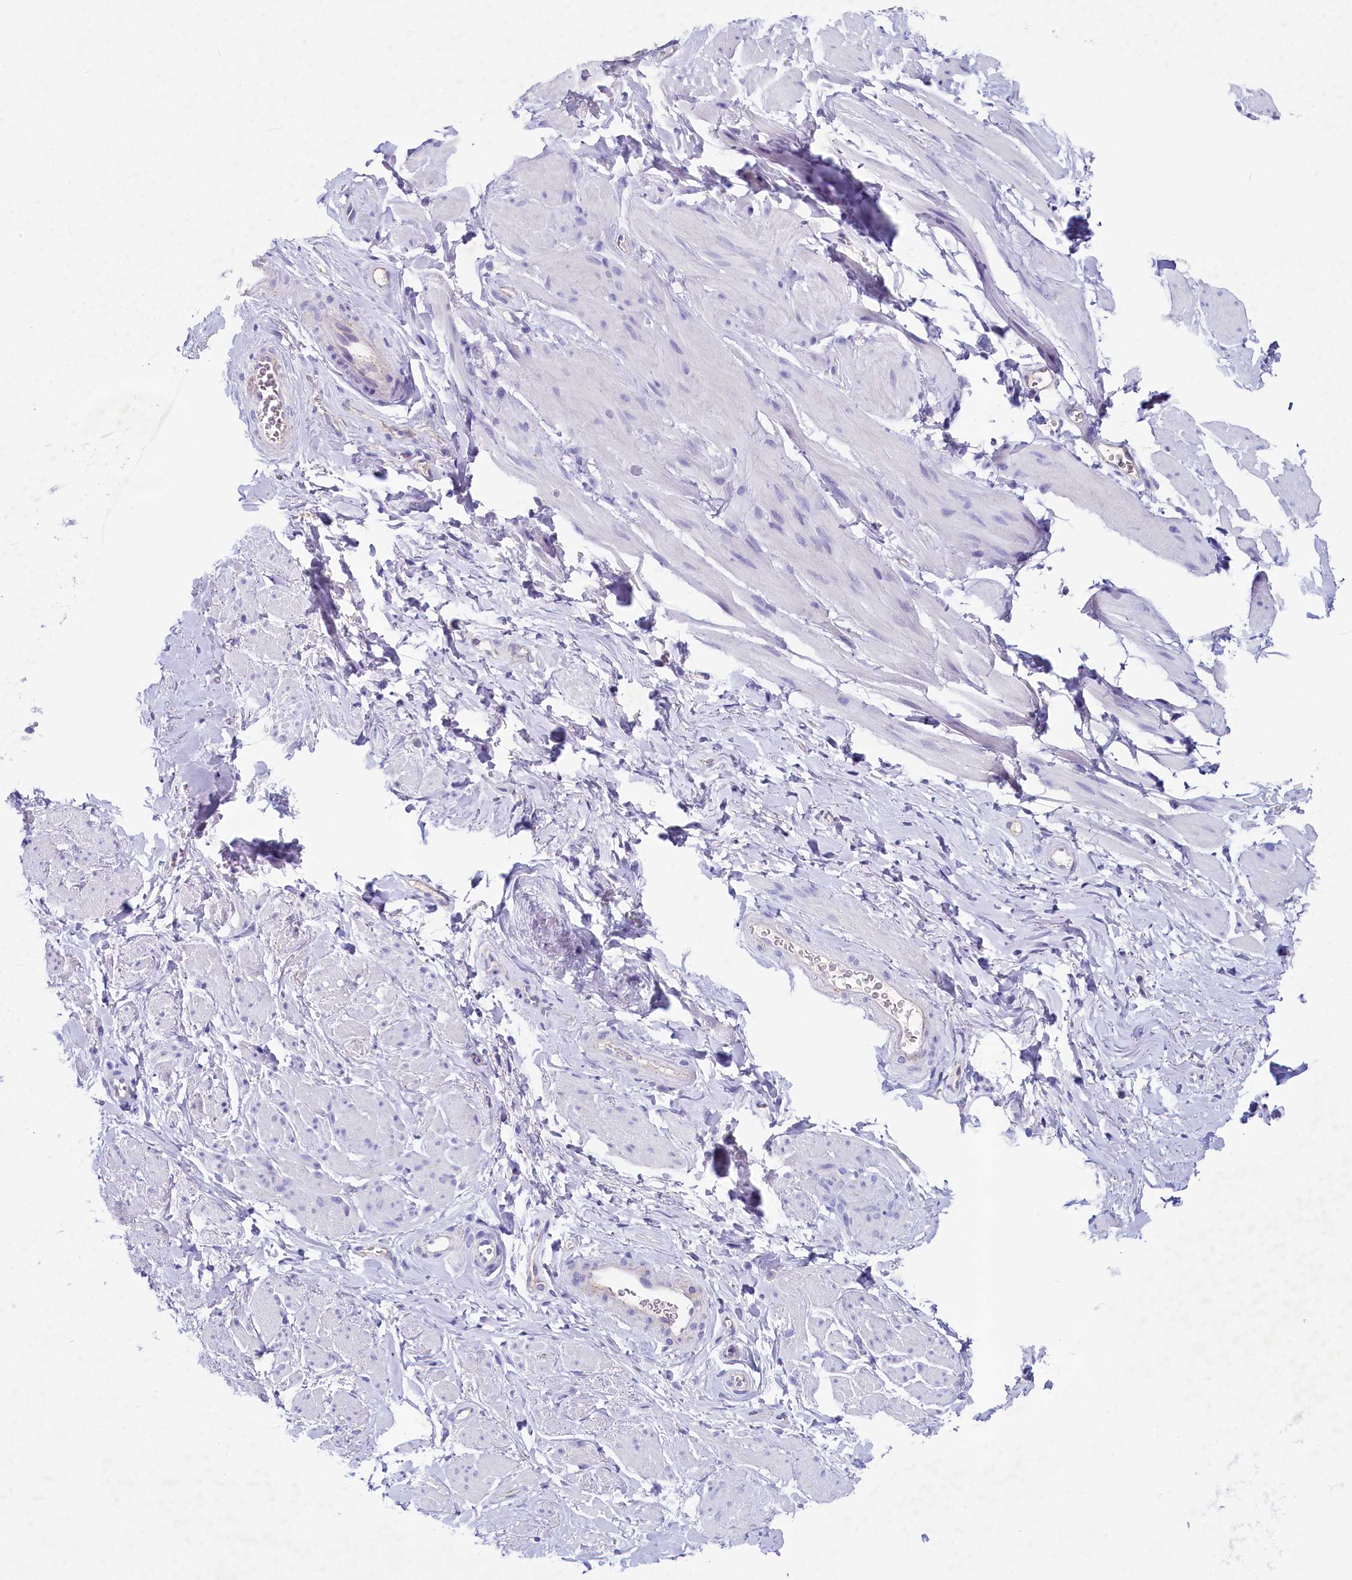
{"staining": {"intensity": "negative", "quantity": "none", "location": "none"}, "tissue": "smooth muscle", "cell_type": "Smooth muscle cells", "image_type": "normal", "snomed": [{"axis": "morphology", "description": "Normal tissue, NOS"}, {"axis": "topography", "description": "Smooth muscle"}, {"axis": "topography", "description": "Peripheral nerve tissue"}], "caption": "Smooth muscle stained for a protein using immunohistochemistry (IHC) demonstrates no staining smooth muscle cells.", "gene": "INSC", "patient": {"sex": "male", "age": 69}}